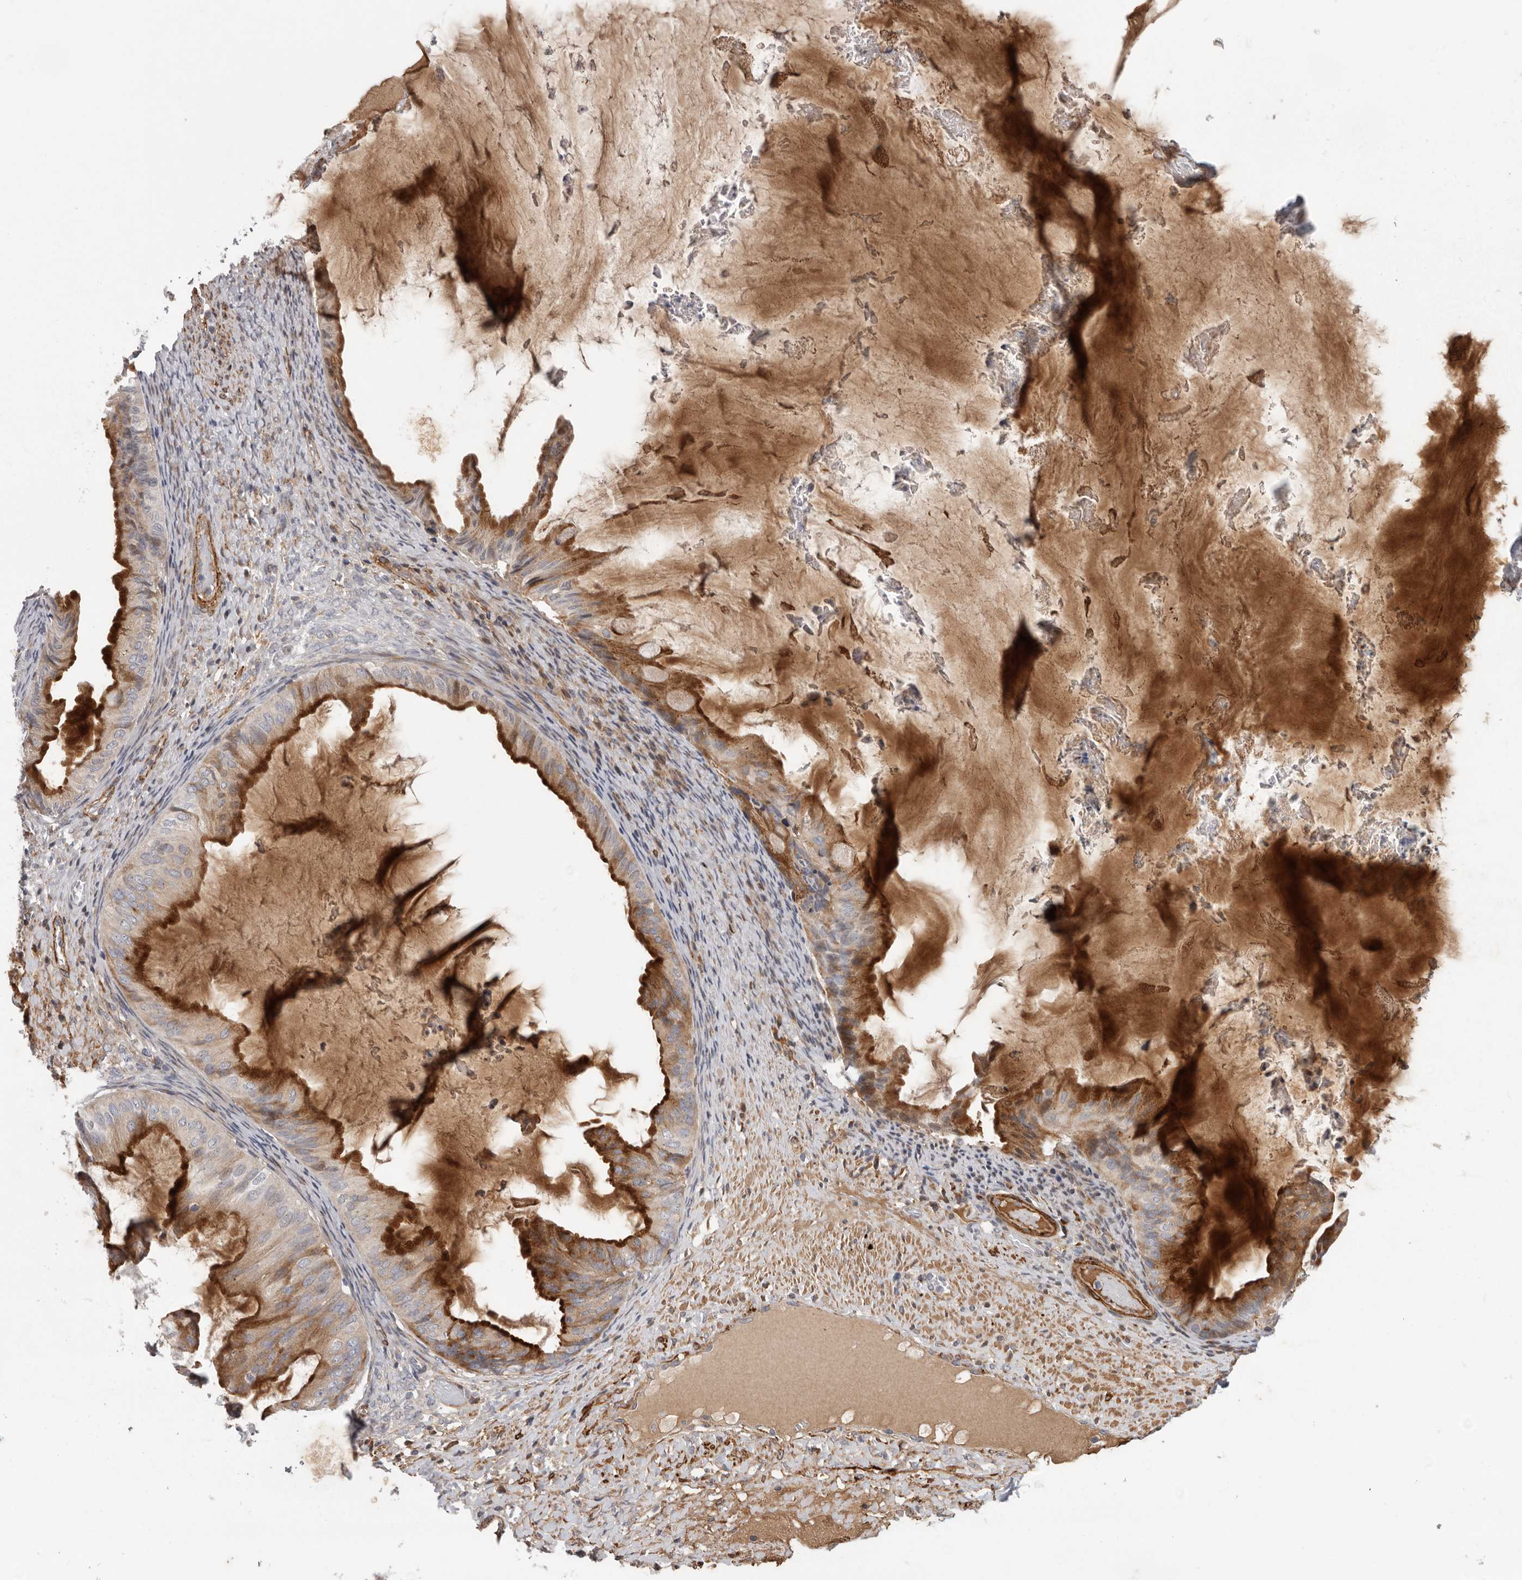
{"staining": {"intensity": "strong", "quantity": ">75%", "location": "cytoplasmic/membranous"}, "tissue": "ovarian cancer", "cell_type": "Tumor cells", "image_type": "cancer", "snomed": [{"axis": "morphology", "description": "Cystadenocarcinoma, mucinous, NOS"}, {"axis": "topography", "description": "Ovary"}], "caption": "A photomicrograph of human ovarian cancer (mucinous cystadenocarcinoma) stained for a protein displays strong cytoplasmic/membranous brown staining in tumor cells.", "gene": "ATXN3L", "patient": {"sex": "female", "age": 61}}